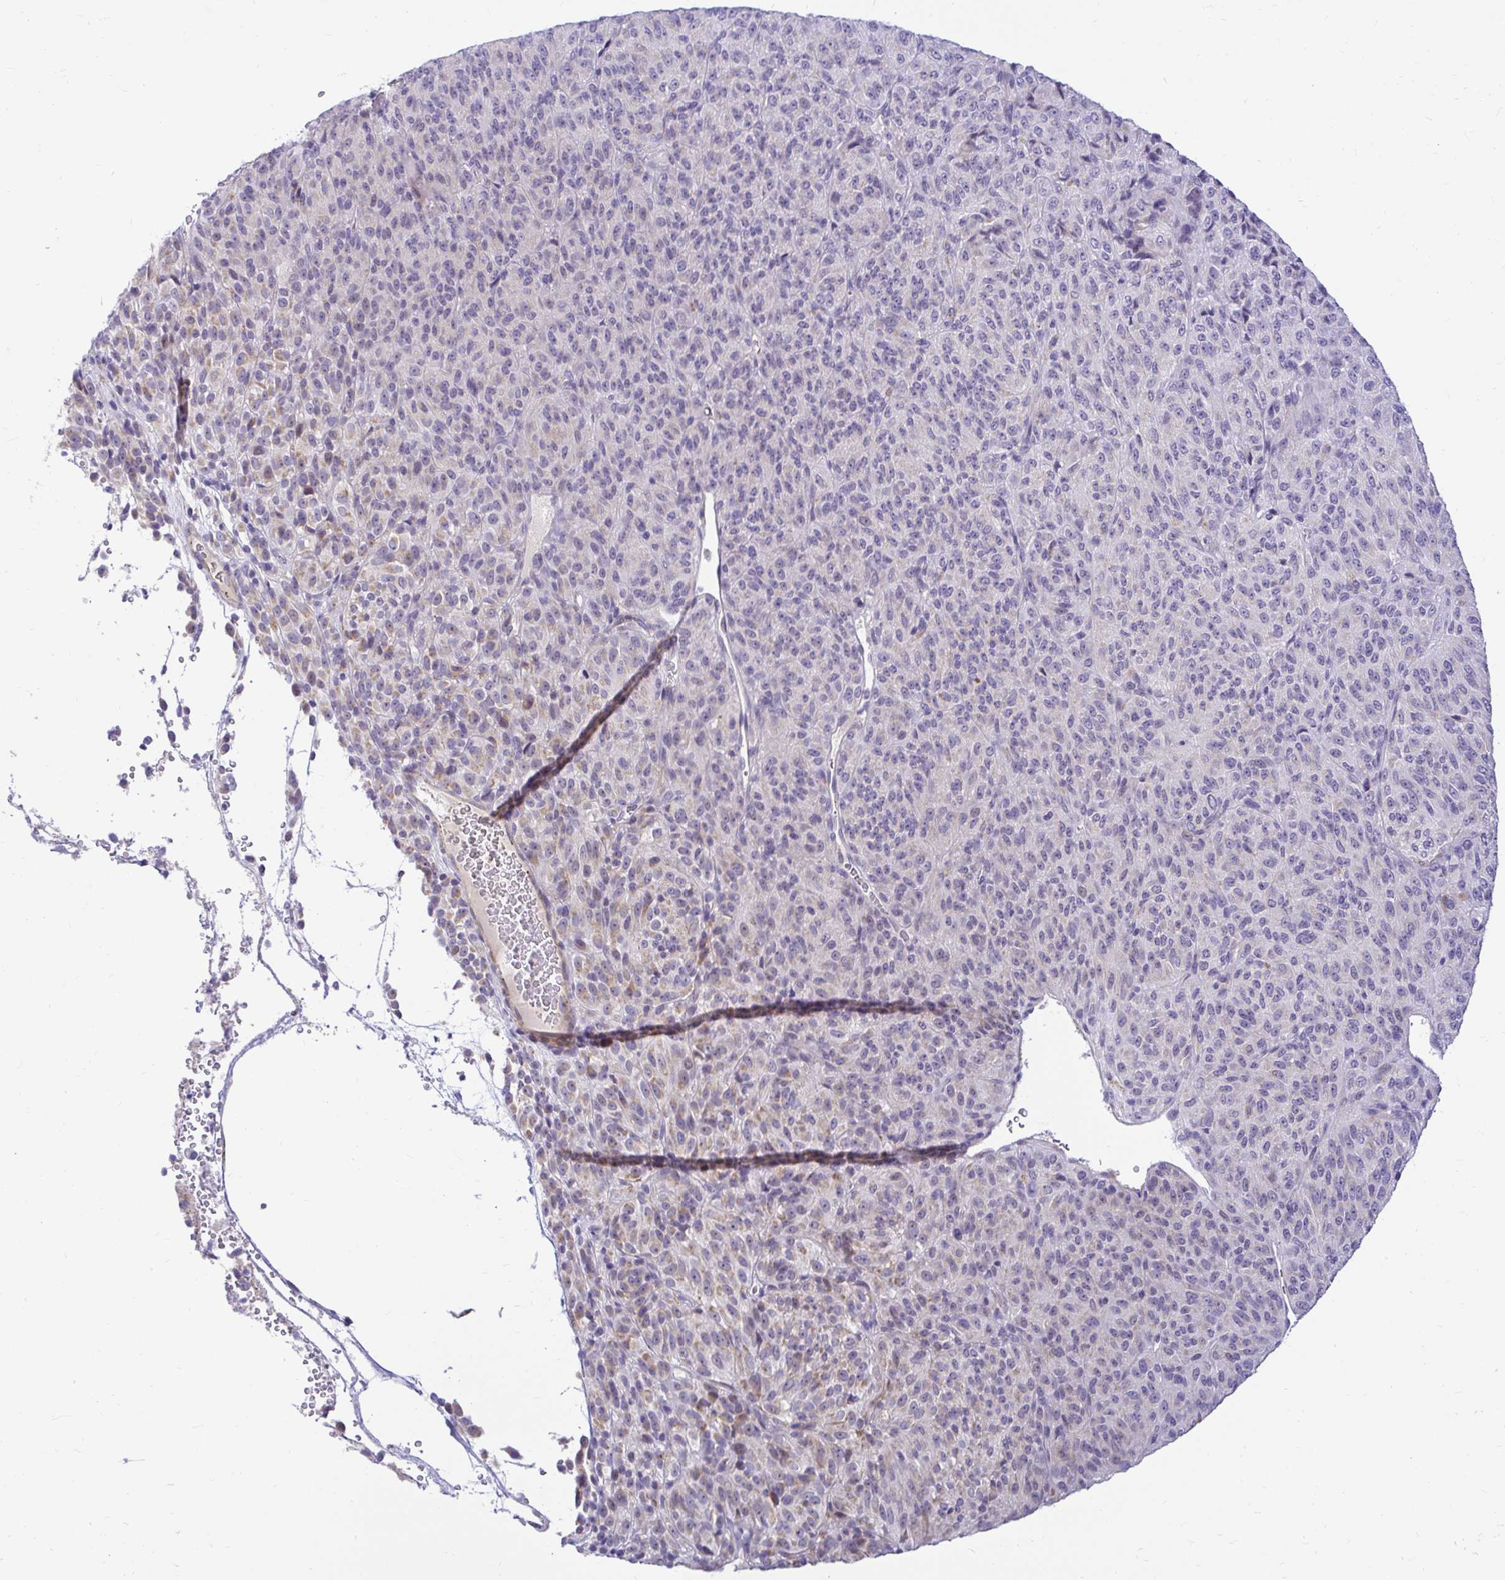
{"staining": {"intensity": "negative", "quantity": "none", "location": "none"}, "tissue": "melanoma", "cell_type": "Tumor cells", "image_type": "cancer", "snomed": [{"axis": "morphology", "description": "Malignant melanoma, Metastatic site"}, {"axis": "topography", "description": "Brain"}], "caption": "This is an immunohistochemistry photomicrograph of human malignant melanoma (metastatic site). There is no staining in tumor cells.", "gene": "PKN3", "patient": {"sex": "female", "age": 56}}